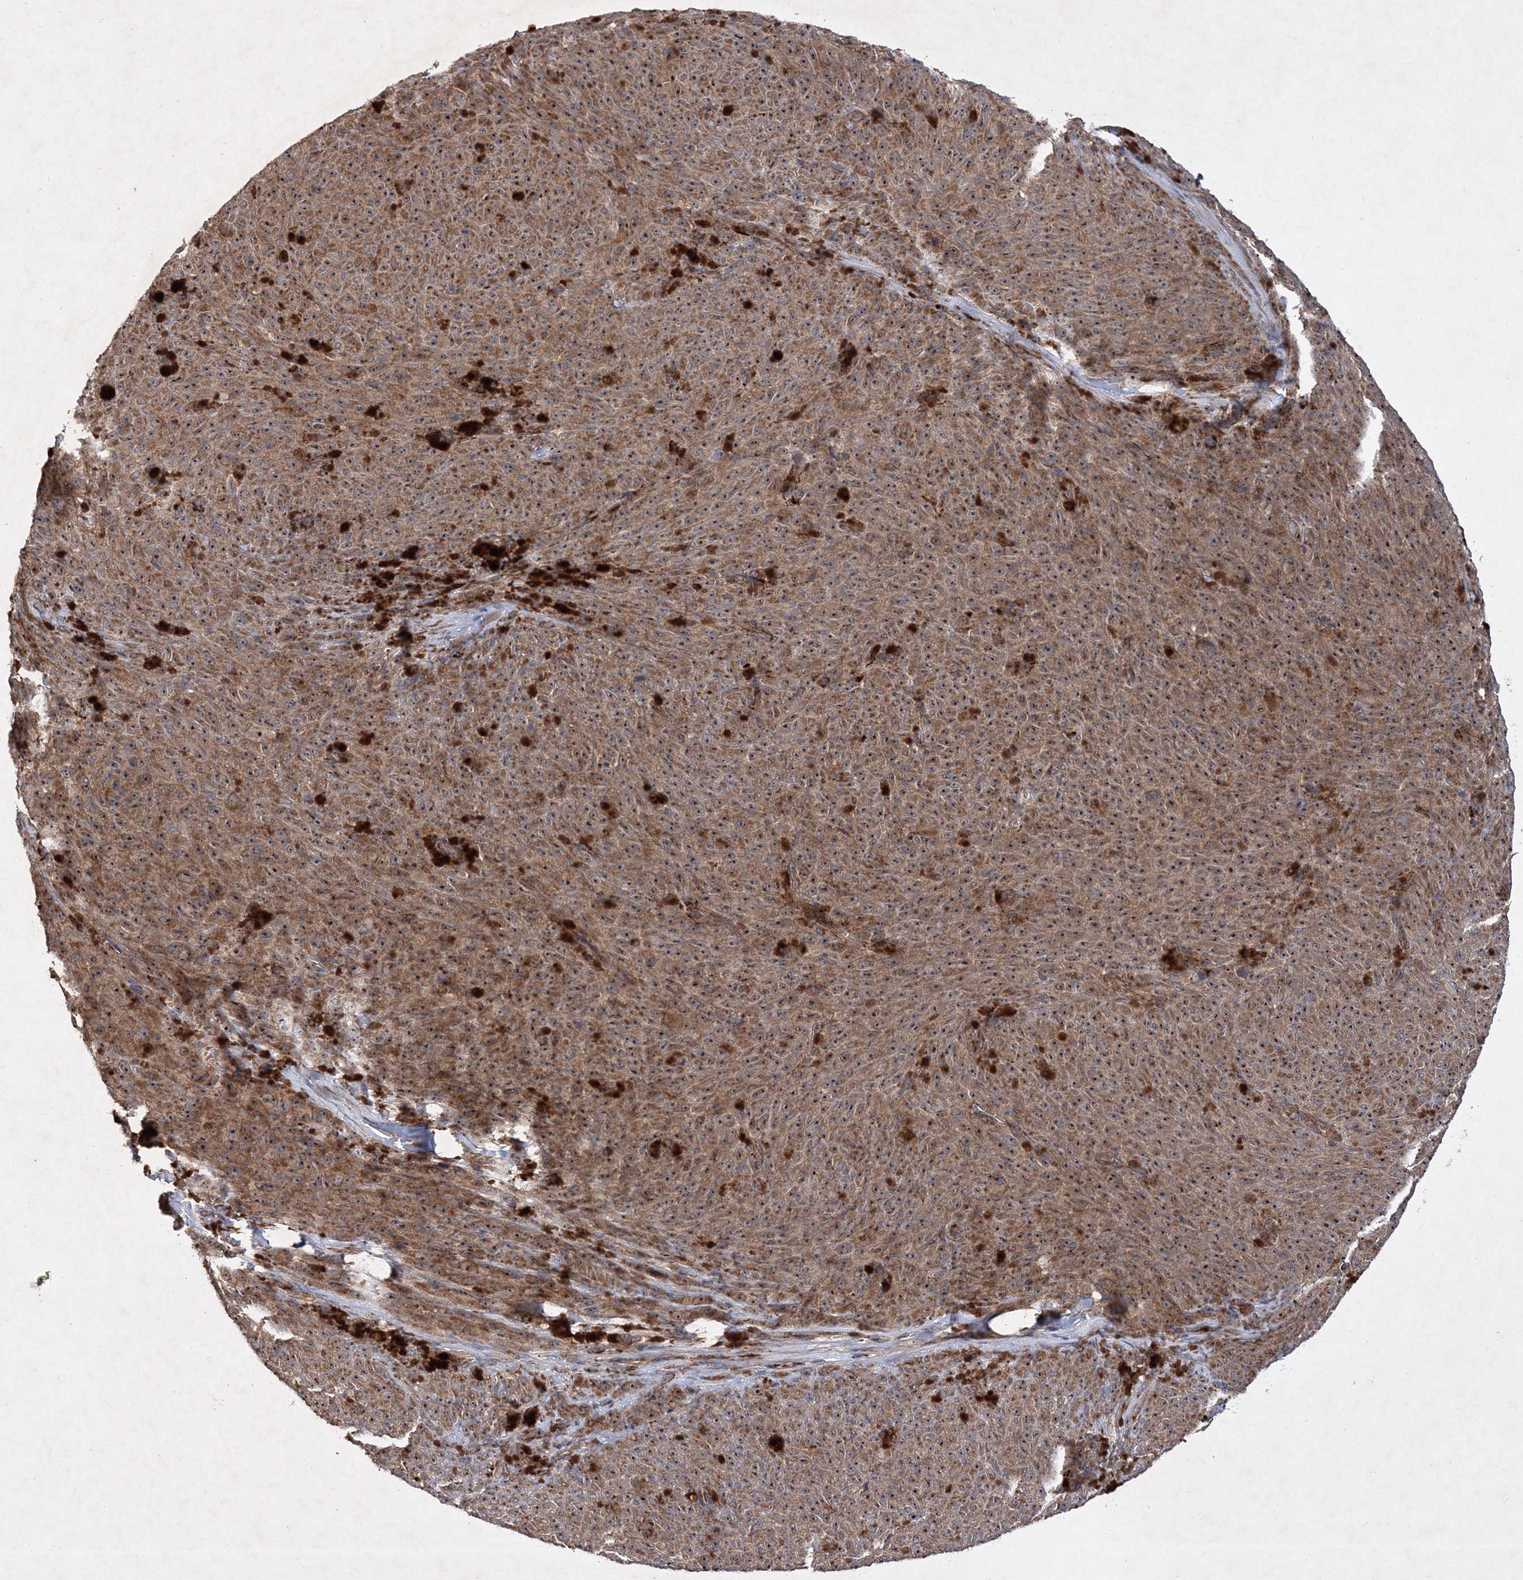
{"staining": {"intensity": "moderate", "quantity": ">75%", "location": "cytoplasmic/membranous,nuclear"}, "tissue": "melanoma", "cell_type": "Tumor cells", "image_type": "cancer", "snomed": [{"axis": "morphology", "description": "Malignant melanoma, NOS"}, {"axis": "topography", "description": "Skin"}], "caption": "Tumor cells exhibit moderate cytoplasmic/membranous and nuclear expression in about >75% of cells in malignant melanoma.", "gene": "SCRN3", "patient": {"sex": "female", "age": 82}}